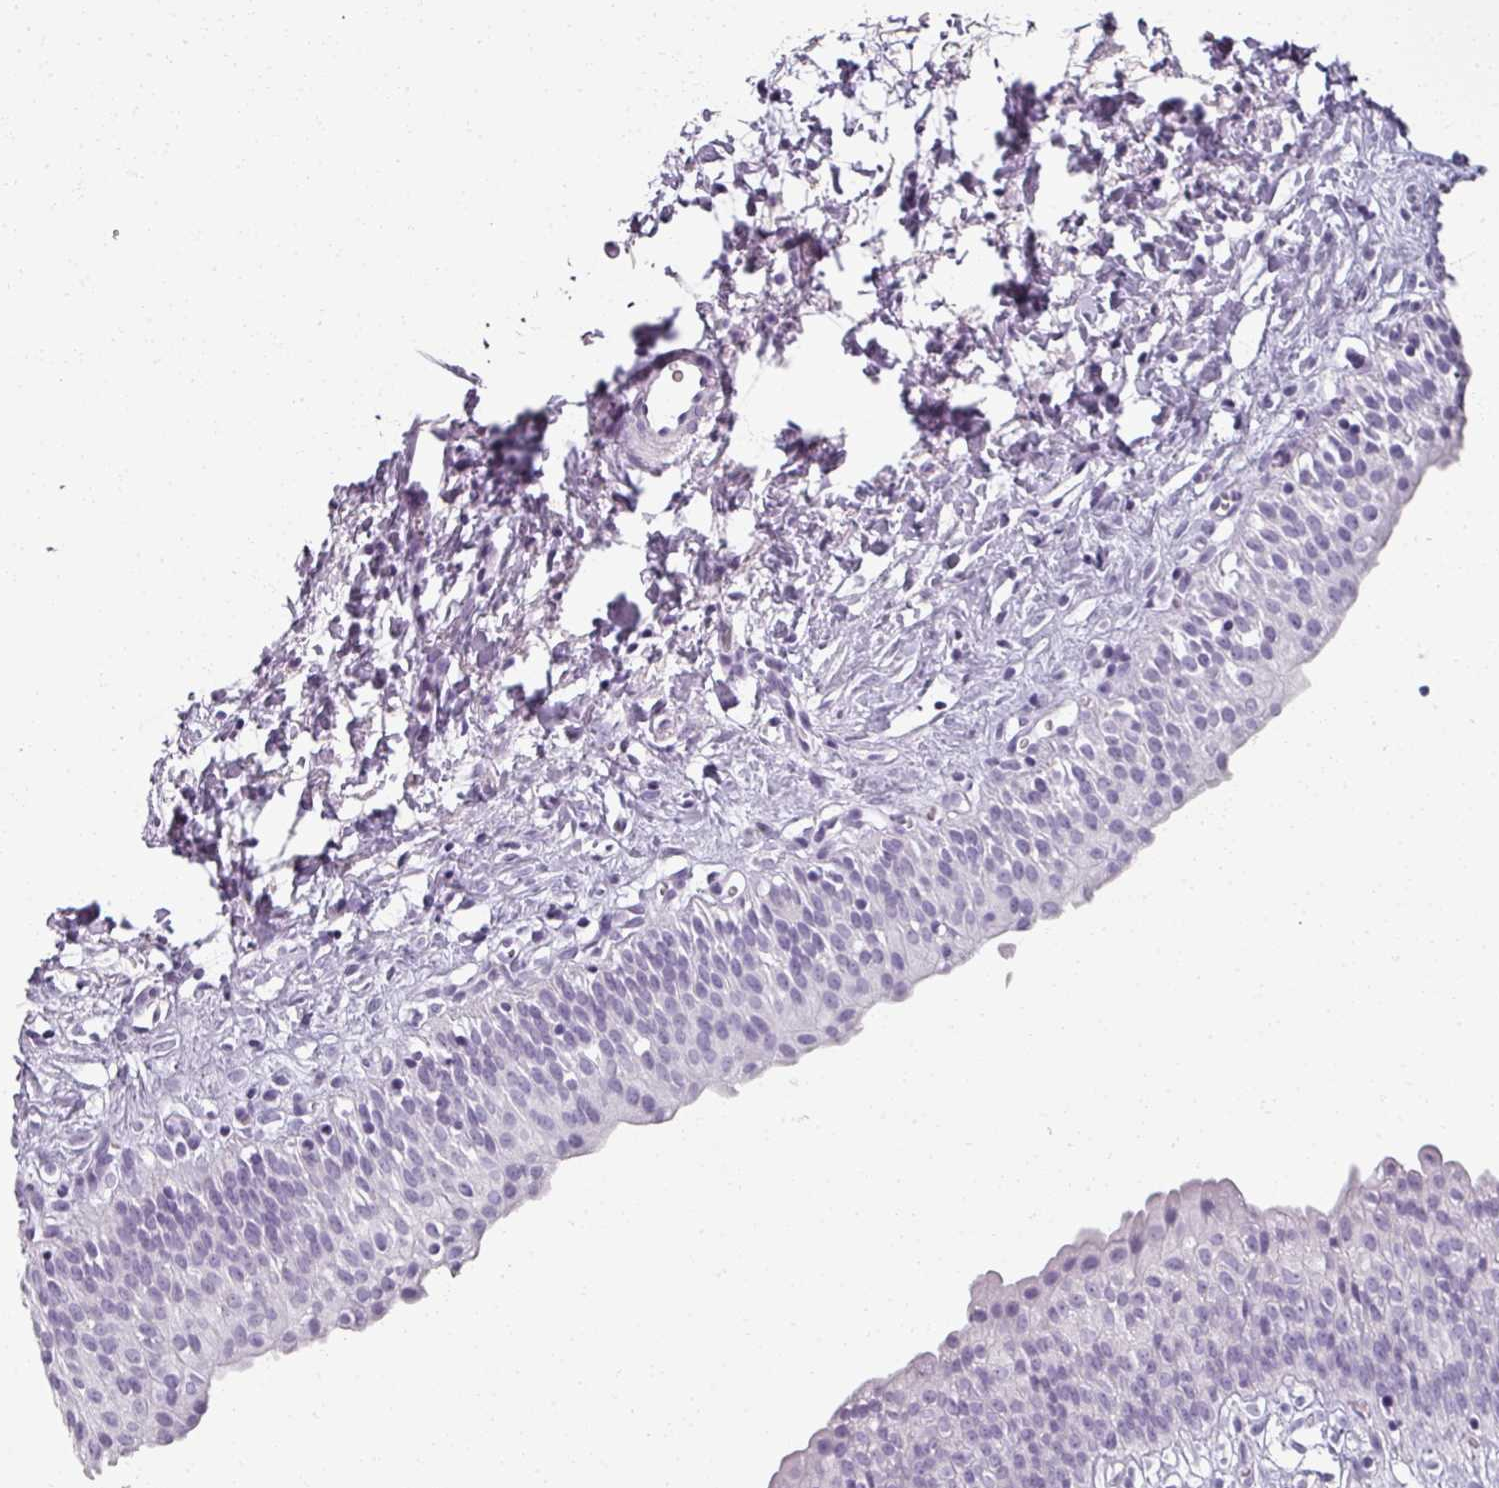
{"staining": {"intensity": "negative", "quantity": "none", "location": "none"}, "tissue": "urinary bladder", "cell_type": "Urothelial cells", "image_type": "normal", "snomed": [{"axis": "morphology", "description": "Normal tissue, NOS"}, {"axis": "topography", "description": "Urinary bladder"}], "caption": "High power microscopy photomicrograph of an immunohistochemistry (IHC) image of normal urinary bladder, revealing no significant expression in urothelial cells.", "gene": "REG3A", "patient": {"sex": "male", "age": 51}}